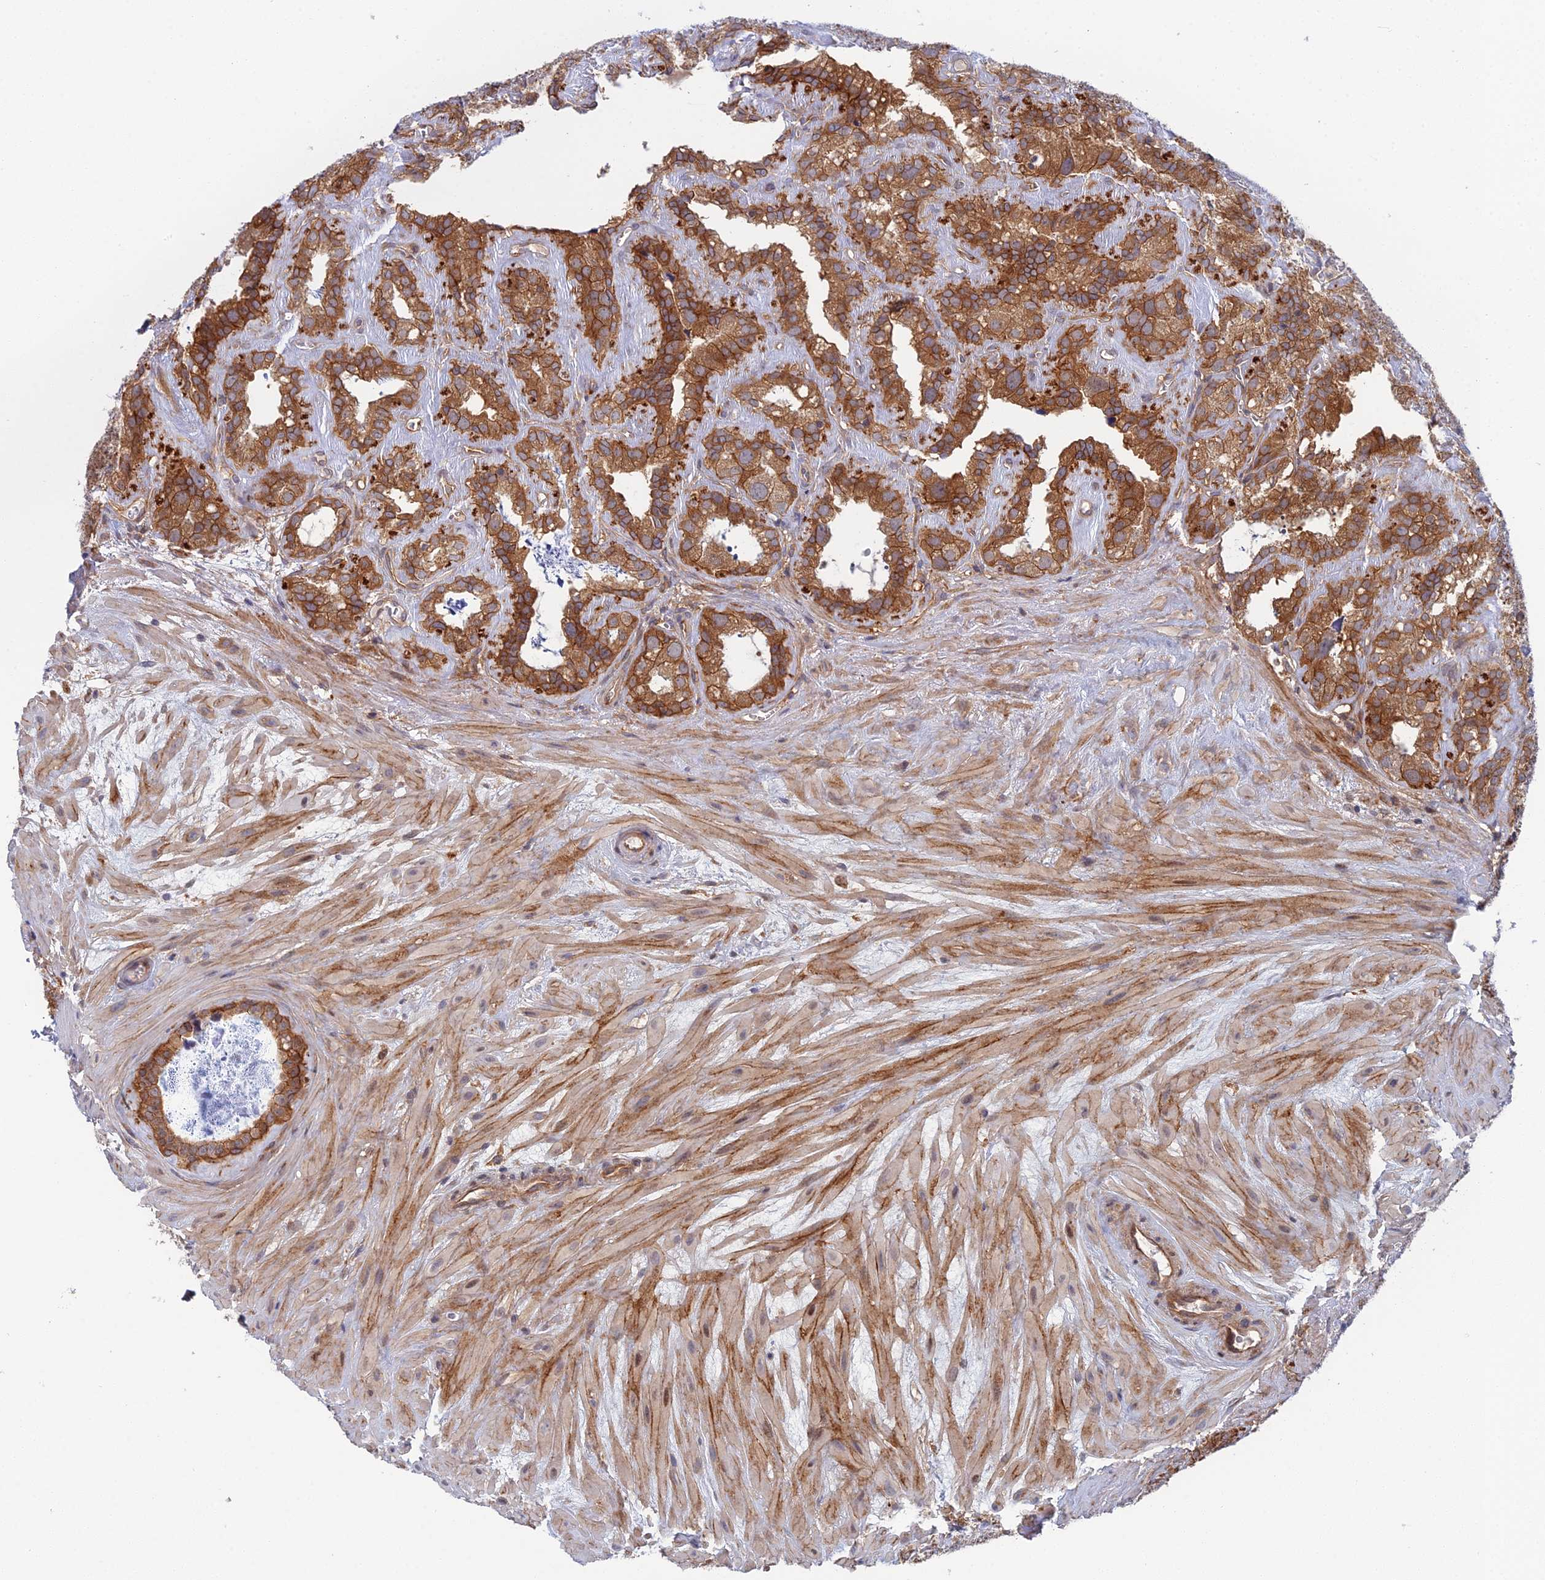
{"staining": {"intensity": "strong", "quantity": ">75%", "location": "cytoplasmic/membranous"}, "tissue": "seminal vesicle", "cell_type": "Glandular cells", "image_type": "normal", "snomed": [{"axis": "morphology", "description": "Normal tissue, NOS"}, {"axis": "topography", "description": "Prostate"}, {"axis": "topography", "description": "Seminal veicle"}], "caption": "The image demonstrates immunohistochemical staining of unremarkable seminal vesicle. There is strong cytoplasmic/membranous staining is present in about >75% of glandular cells. Using DAB (3,3'-diaminobenzidine) (brown) and hematoxylin (blue) stains, captured at high magnification using brightfield microscopy.", "gene": "ABHD1", "patient": {"sex": "male", "age": 59}}